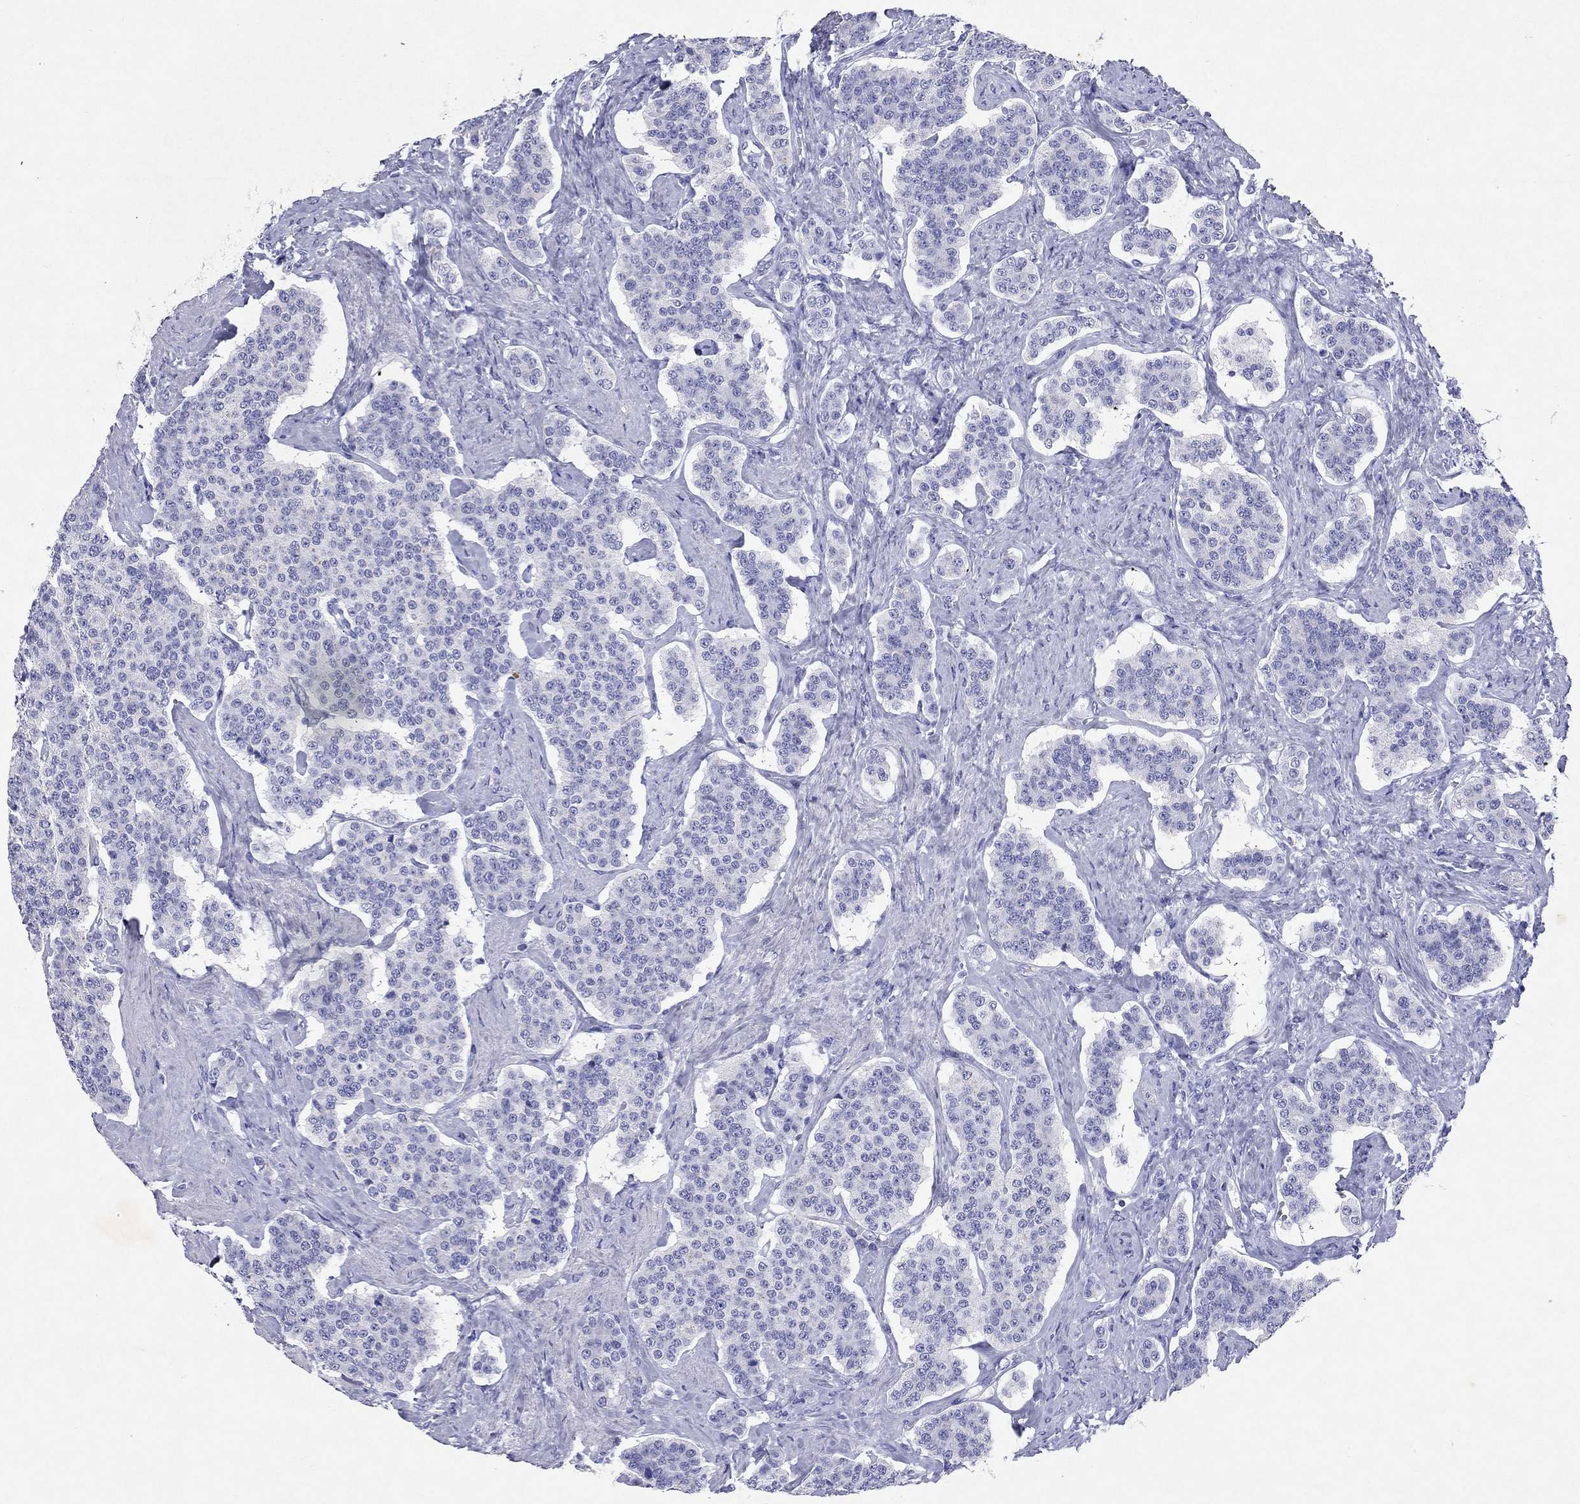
{"staining": {"intensity": "negative", "quantity": "none", "location": "none"}, "tissue": "carcinoid", "cell_type": "Tumor cells", "image_type": "cancer", "snomed": [{"axis": "morphology", "description": "Carcinoid, malignant, NOS"}, {"axis": "topography", "description": "Small intestine"}], "caption": "This is a histopathology image of immunohistochemistry staining of carcinoid, which shows no positivity in tumor cells.", "gene": "ARMC12", "patient": {"sex": "female", "age": 58}}